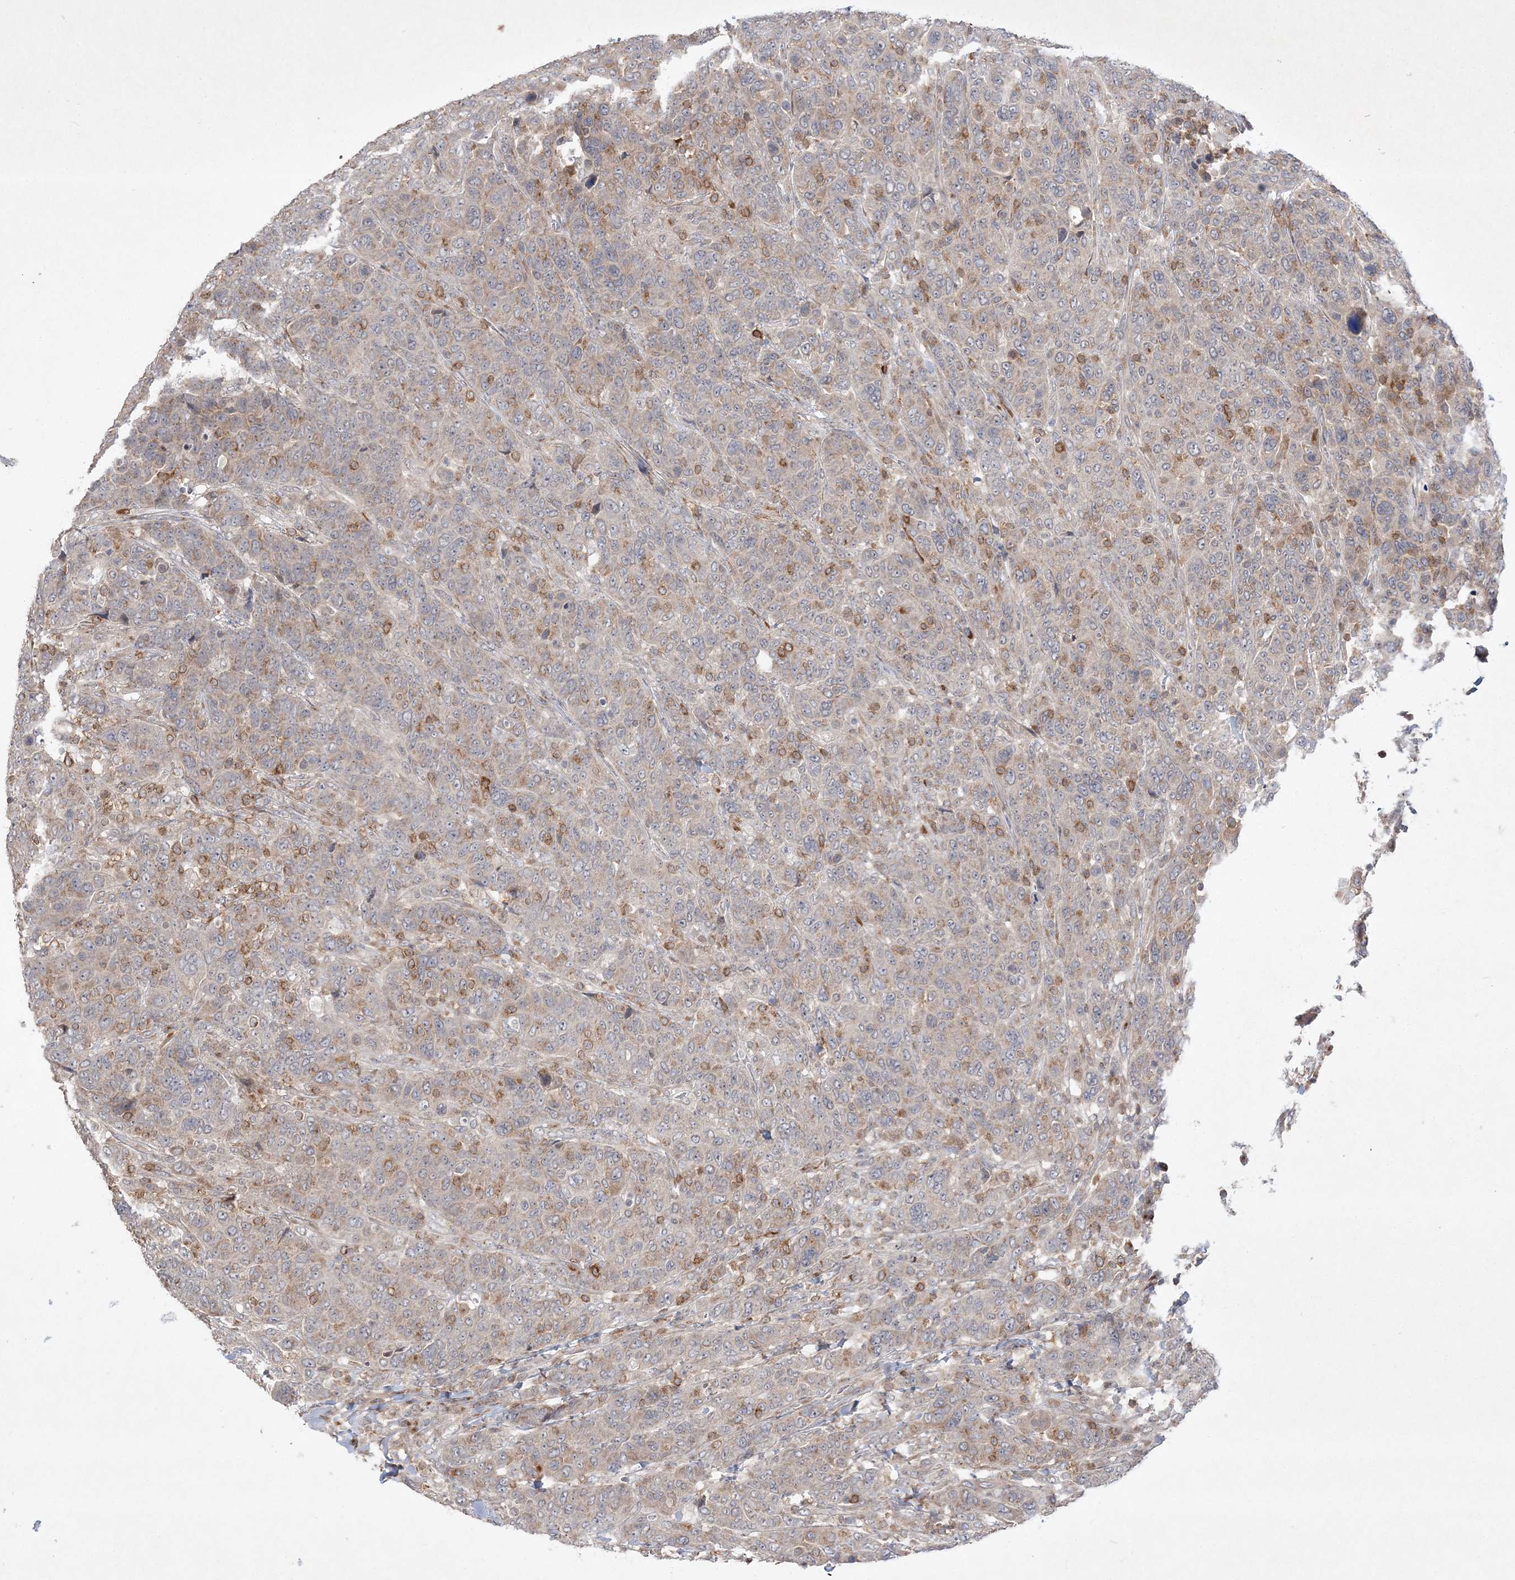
{"staining": {"intensity": "negative", "quantity": "none", "location": "none"}, "tissue": "breast cancer", "cell_type": "Tumor cells", "image_type": "cancer", "snomed": [{"axis": "morphology", "description": "Duct carcinoma"}, {"axis": "topography", "description": "Breast"}], "caption": "DAB immunohistochemical staining of intraductal carcinoma (breast) demonstrates no significant staining in tumor cells.", "gene": "CLNK", "patient": {"sex": "female", "age": 37}}